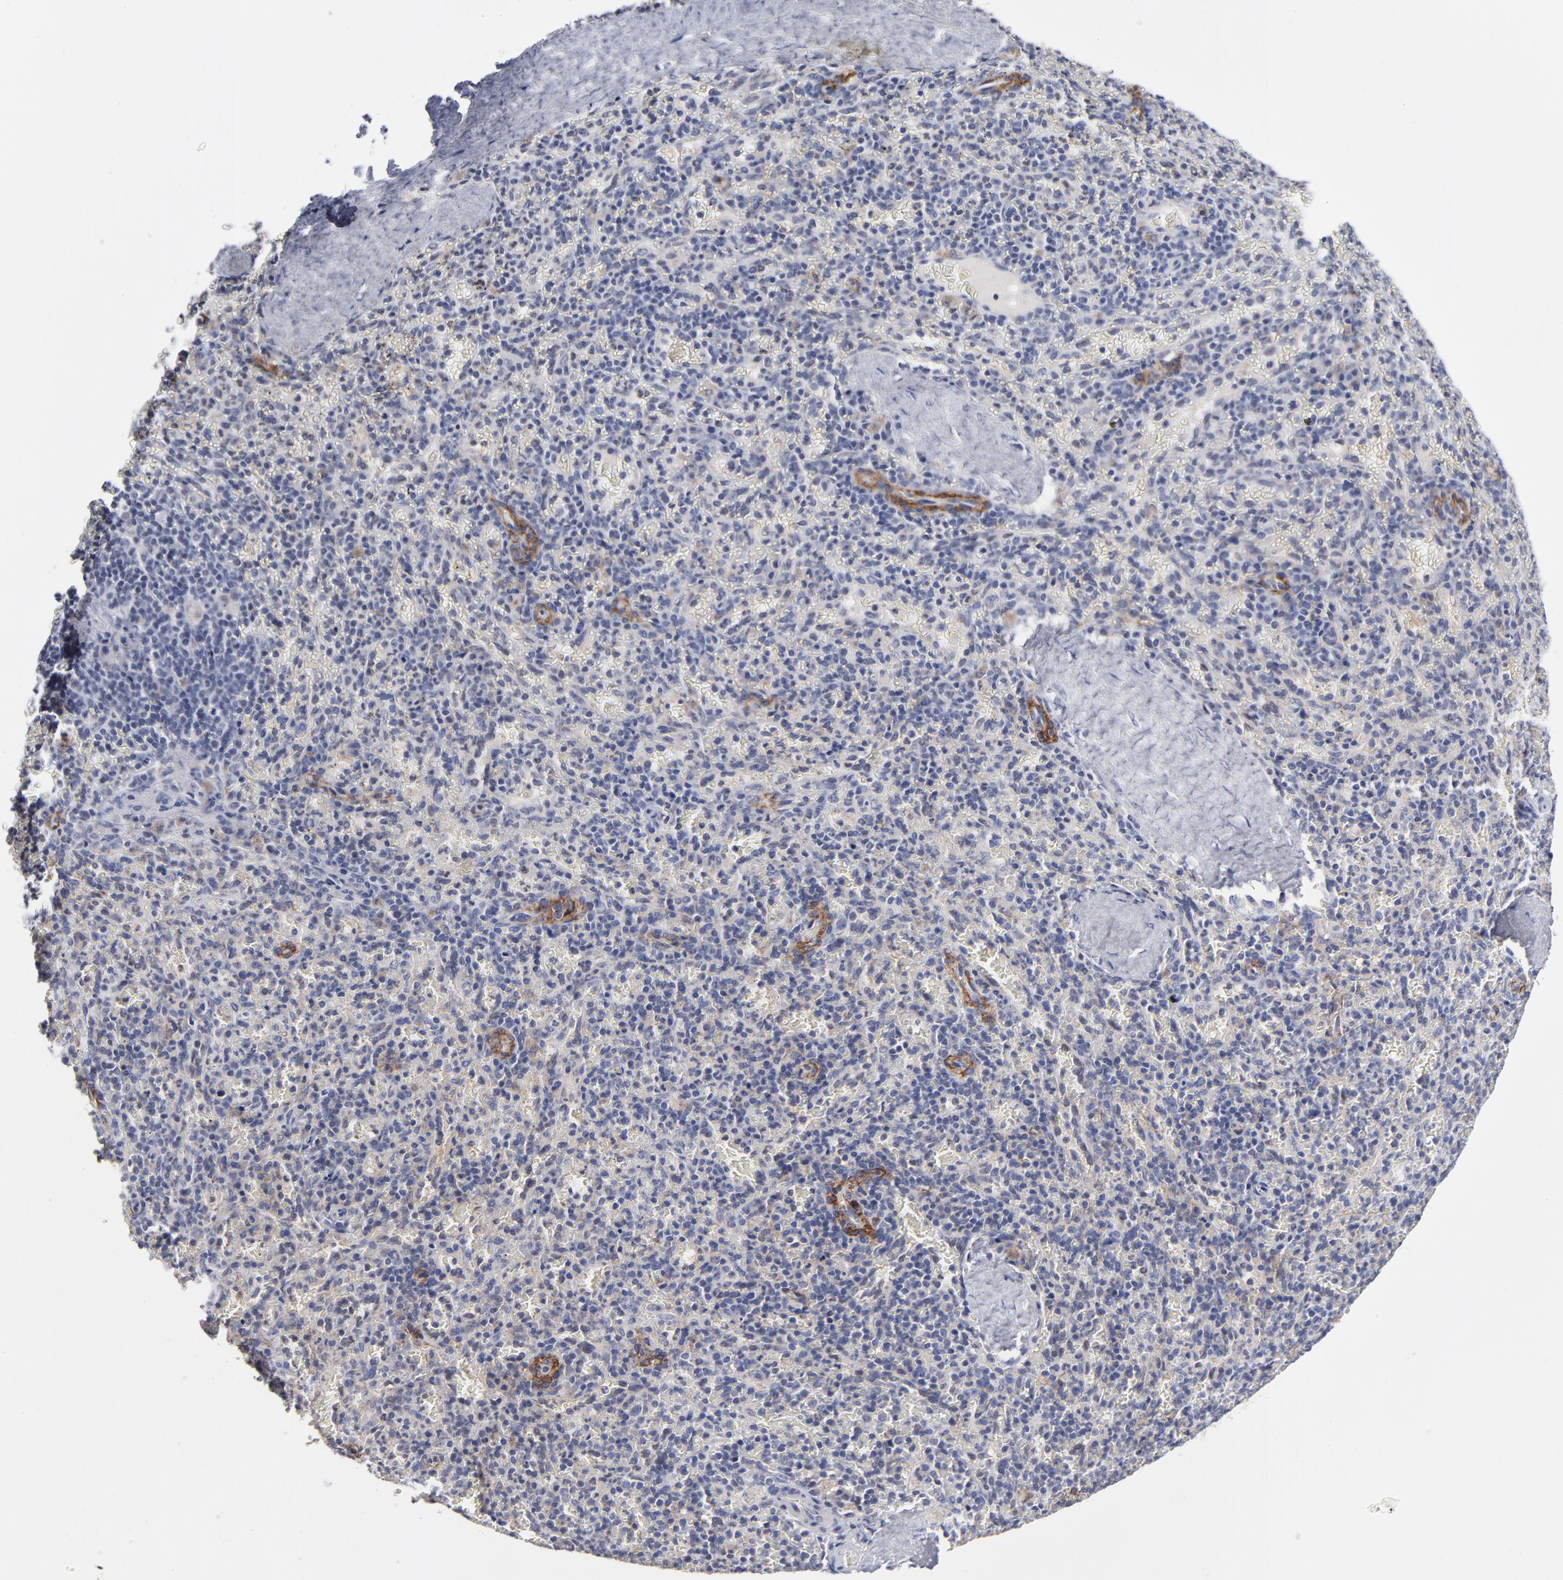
{"staining": {"intensity": "negative", "quantity": "none", "location": "none"}, "tissue": "spleen", "cell_type": "Cells in red pulp", "image_type": "normal", "snomed": [{"axis": "morphology", "description": "Normal tissue, NOS"}, {"axis": "topography", "description": "Spleen"}], "caption": "A high-resolution photomicrograph shows immunohistochemistry staining of unremarkable spleen, which demonstrates no significant staining in cells in red pulp.", "gene": "CXADR", "patient": {"sex": "female", "age": 50}}